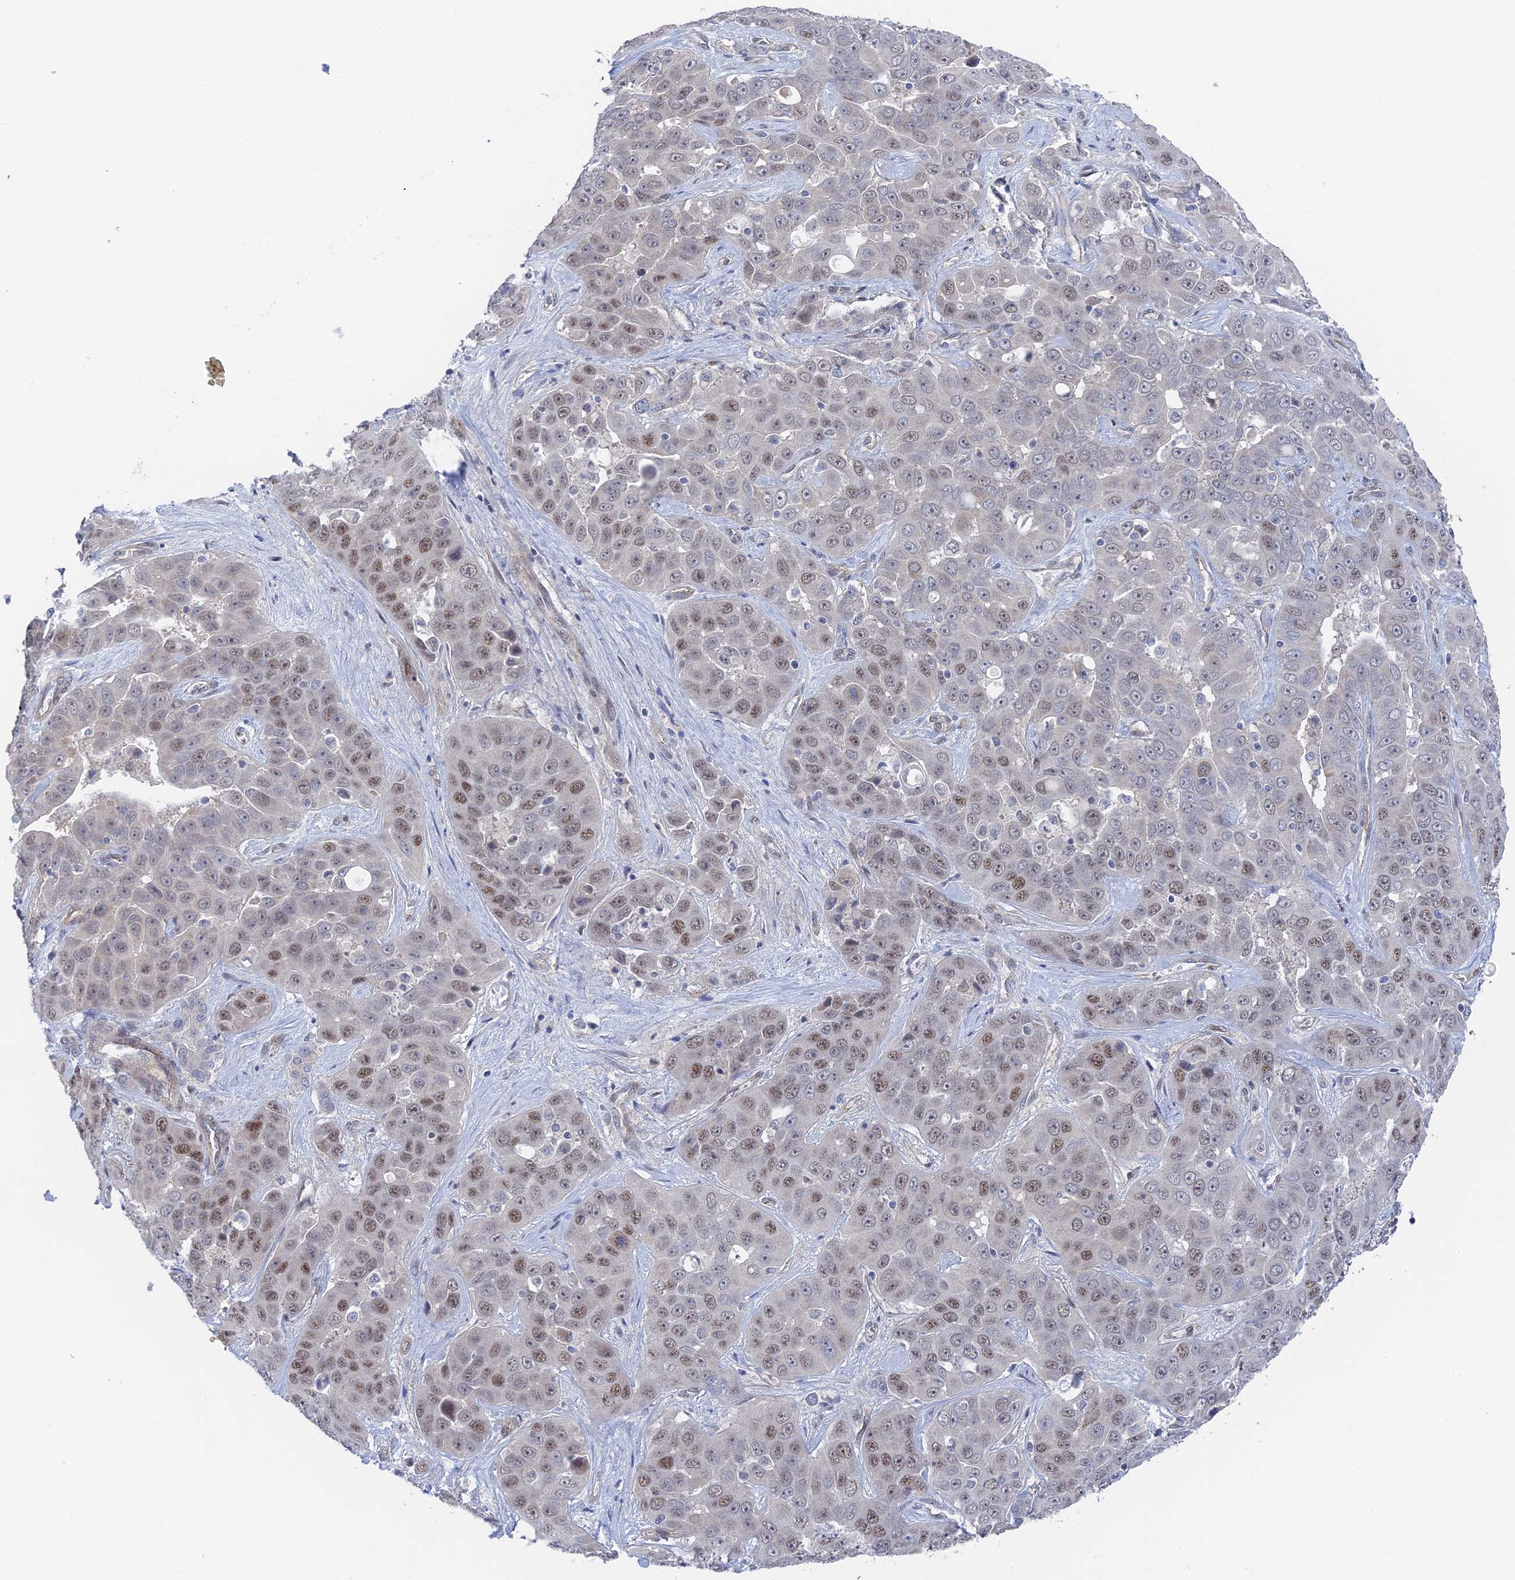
{"staining": {"intensity": "moderate", "quantity": "25%-75%", "location": "nuclear"}, "tissue": "liver cancer", "cell_type": "Tumor cells", "image_type": "cancer", "snomed": [{"axis": "morphology", "description": "Cholangiocarcinoma"}, {"axis": "topography", "description": "Liver"}], "caption": "Human liver cancer (cholangiocarcinoma) stained with a brown dye demonstrates moderate nuclear positive expression in approximately 25%-75% of tumor cells.", "gene": "CFAP92", "patient": {"sex": "female", "age": 52}}